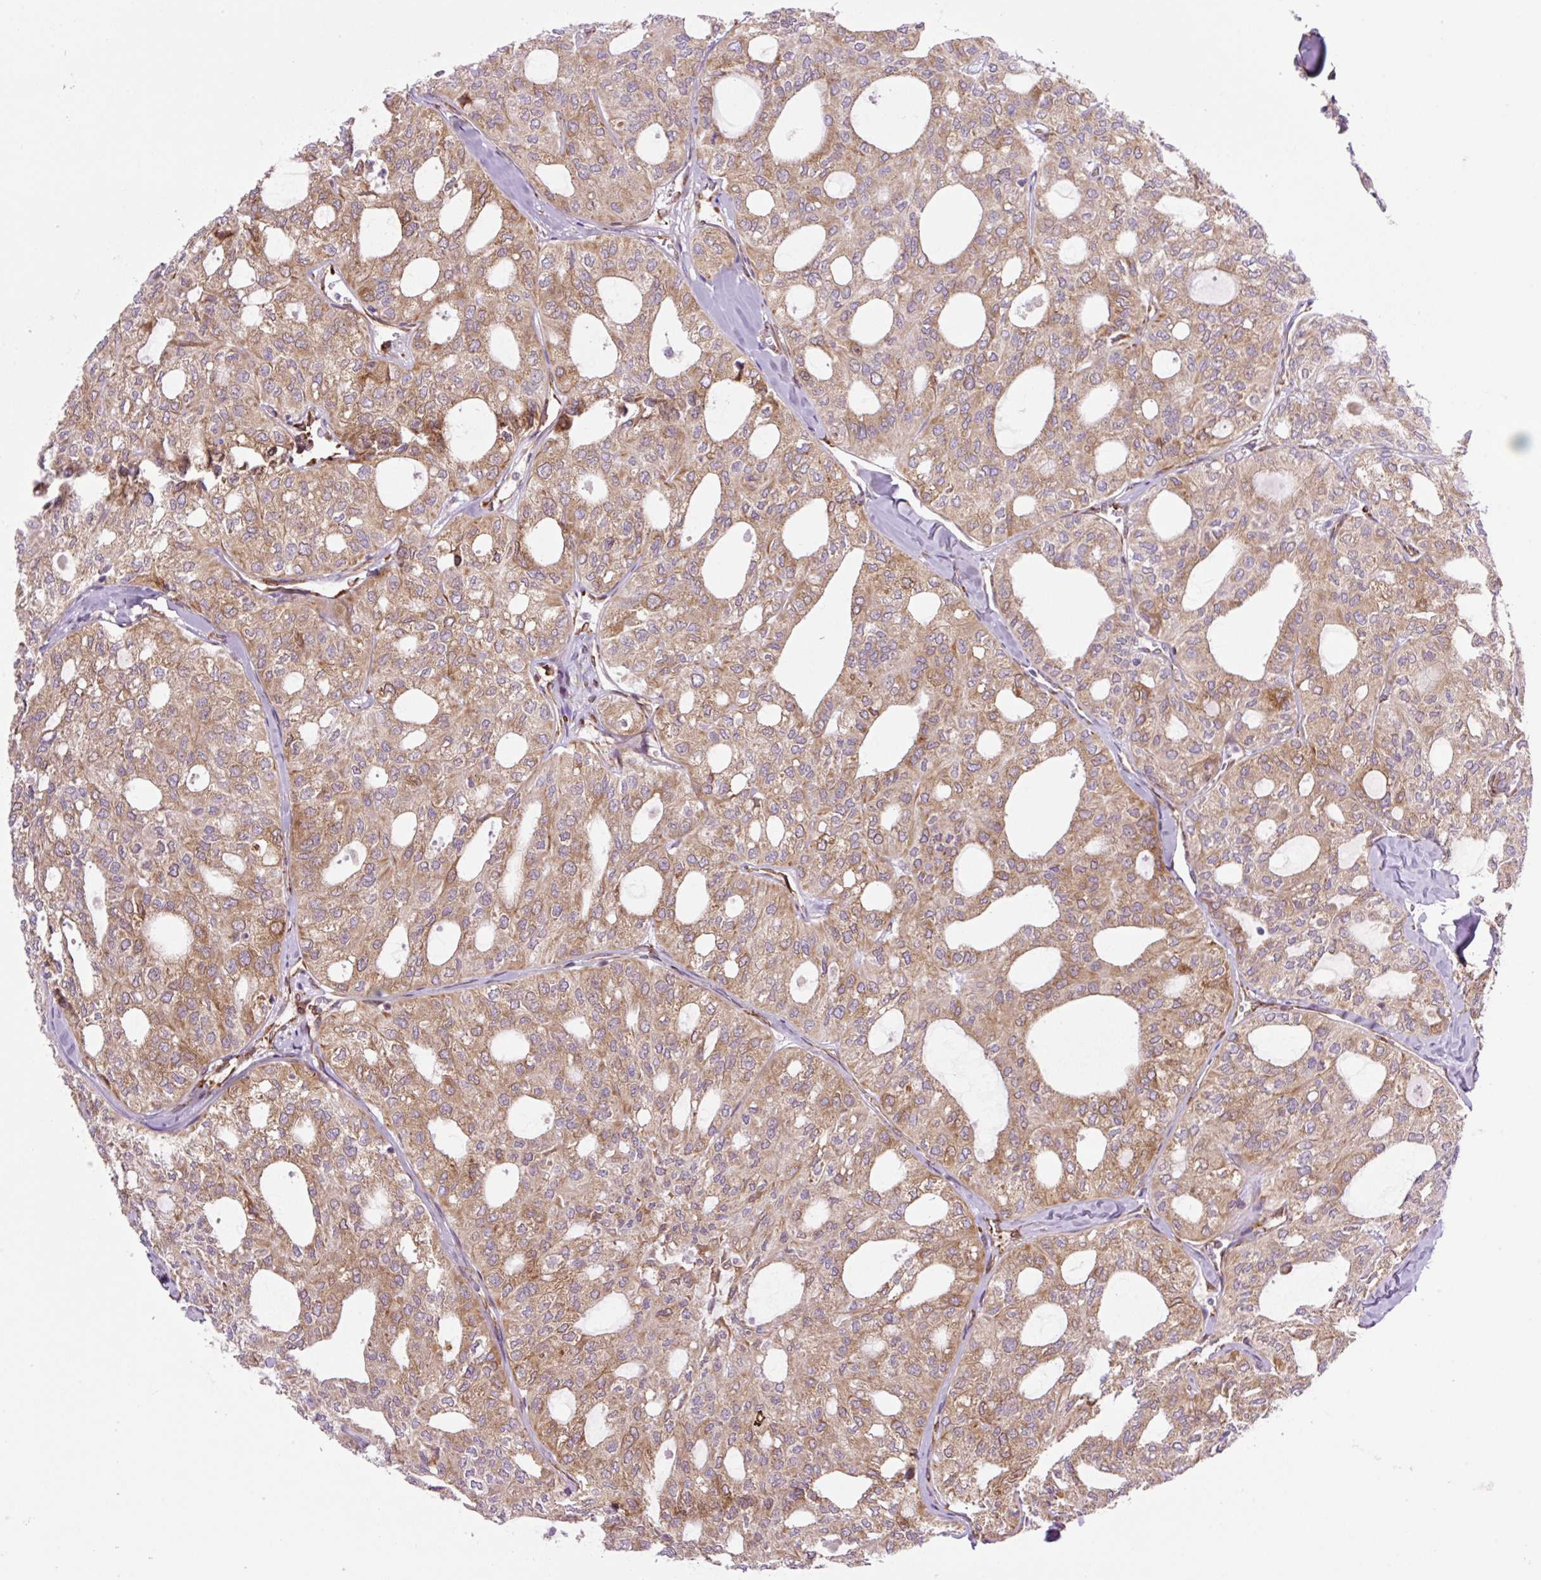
{"staining": {"intensity": "moderate", "quantity": ">75%", "location": "cytoplasmic/membranous"}, "tissue": "thyroid cancer", "cell_type": "Tumor cells", "image_type": "cancer", "snomed": [{"axis": "morphology", "description": "Follicular adenoma carcinoma, NOS"}, {"axis": "topography", "description": "Thyroid gland"}], "caption": "Thyroid cancer (follicular adenoma carcinoma) stained for a protein demonstrates moderate cytoplasmic/membranous positivity in tumor cells.", "gene": "RAB30", "patient": {"sex": "male", "age": 75}}